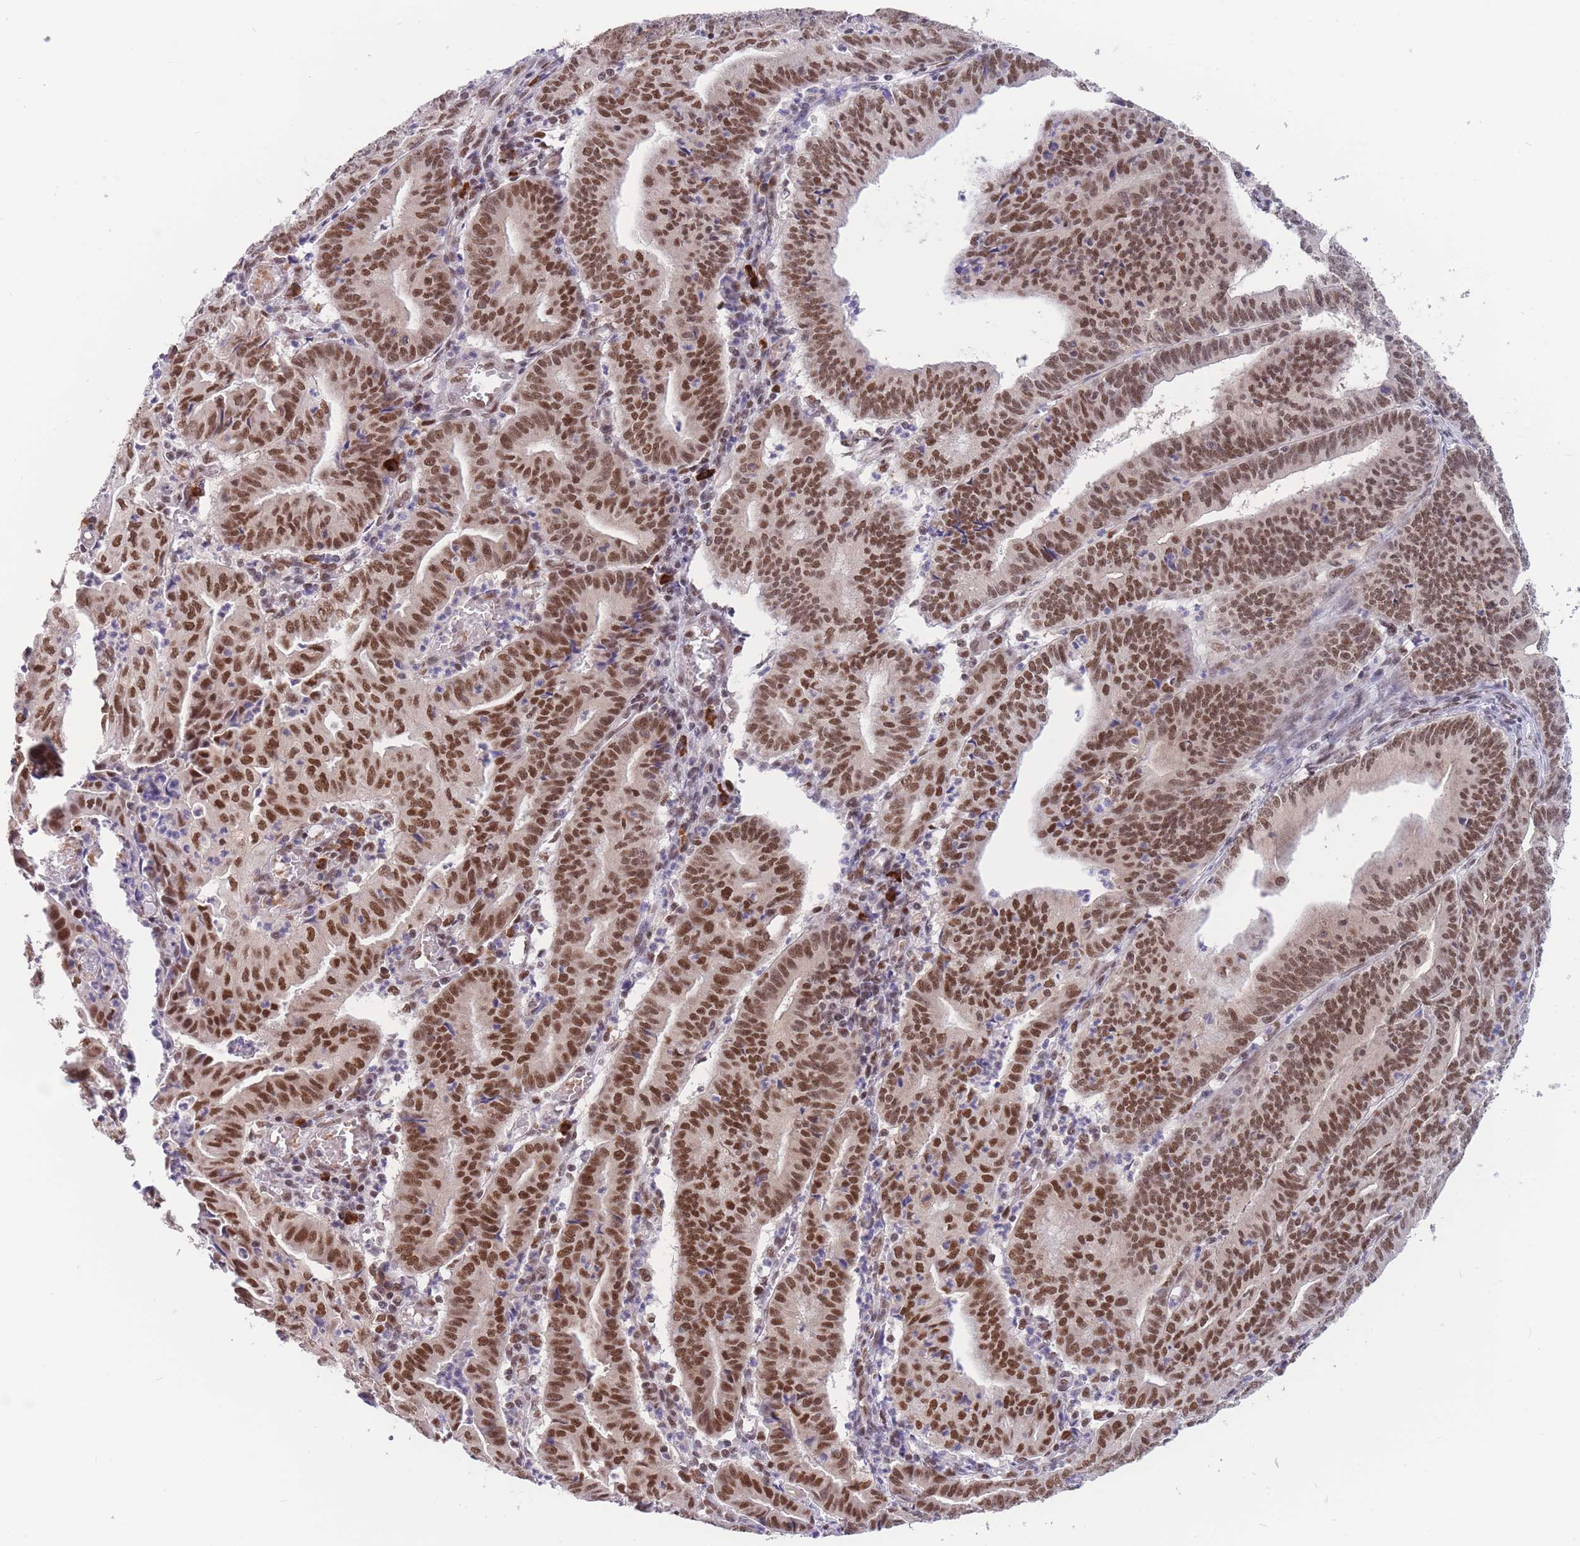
{"staining": {"intensity": "moderate", "quantity": ">75%", "location": "nuclear"}, "tissue": "endometrial cancer", "cell_type": "Tumor cells", "image_type": "cancer", "snomed": [{"axis": "morphology", "description": "Adenocarcinoma, NOS"}, {"axis": "topography", "description": "Endometrium"}], "caption": "Immunohistochemistry (IHC) (DAB) staining of endometrial cancer (adenocarcinoma) demonstrates moderate nuclear protein staining in approximately >75% of tumor cells. The protein is stained brown, and the nuclei are stained in blue (DAB IHC with brightfield microscopy, high magnification).", "gene": "SMAD9", "patient": {"sex": "female", "age": 60}}